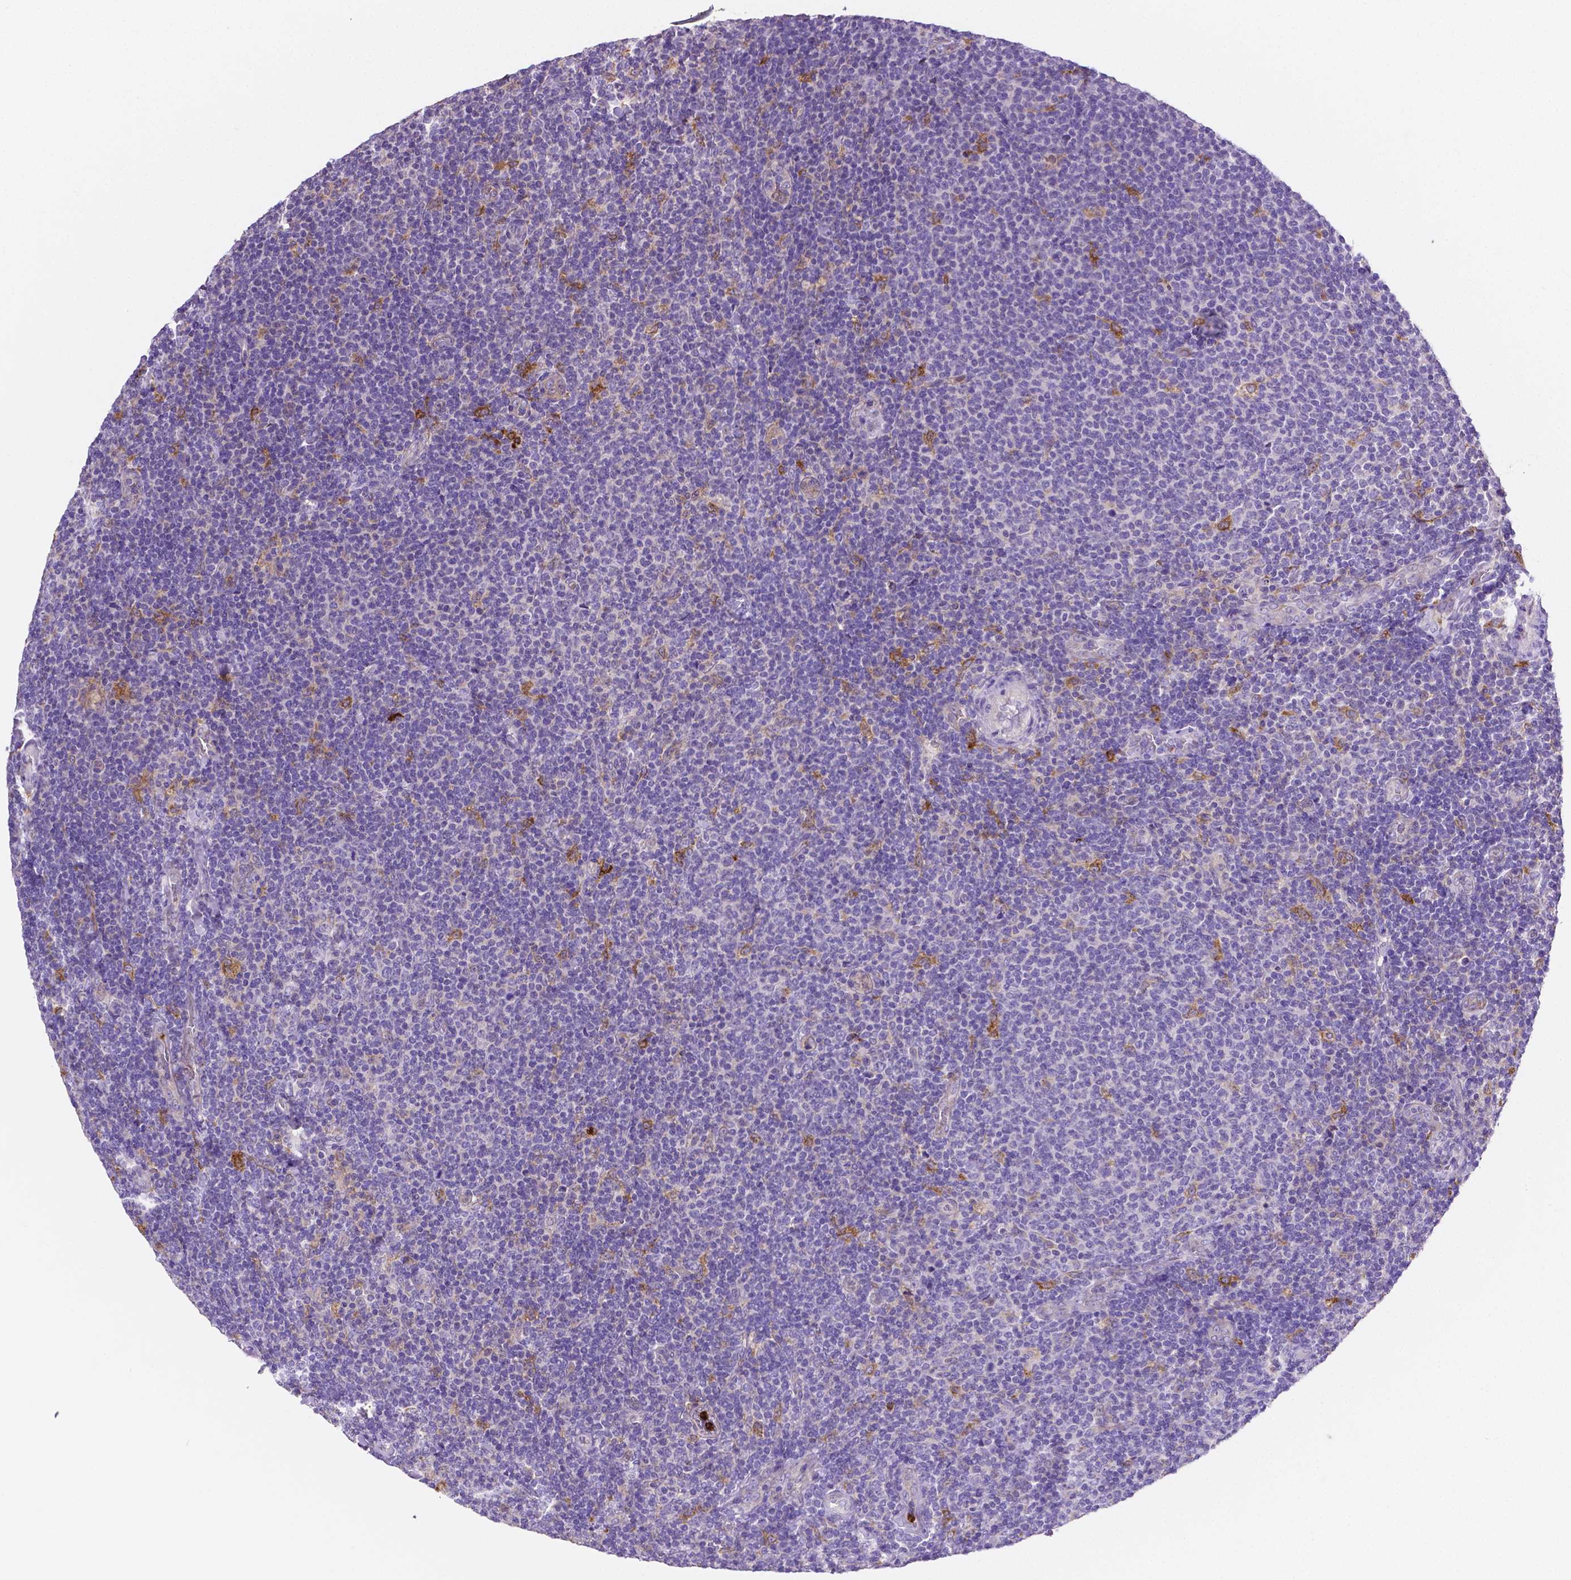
{"staining": {"intensity": "negative", "quantity": "none", "location": "none"}, "tissue": "lymphoma", "cell_type": "Tumor cells", "image_type": "cancer", "snomed": [{"axis": "morphology", "description": "Malignant lymphoma, non-Hodgkin's type, Low grade"}, {"axis": "topography", "description": "Lymph node"}], "caption": "Lymphoma was stained to show a protein in brown. There is no significant positivity in tumor cells.", "gene": "MMP9", "patient": {"sex": "male", "age": 52}}